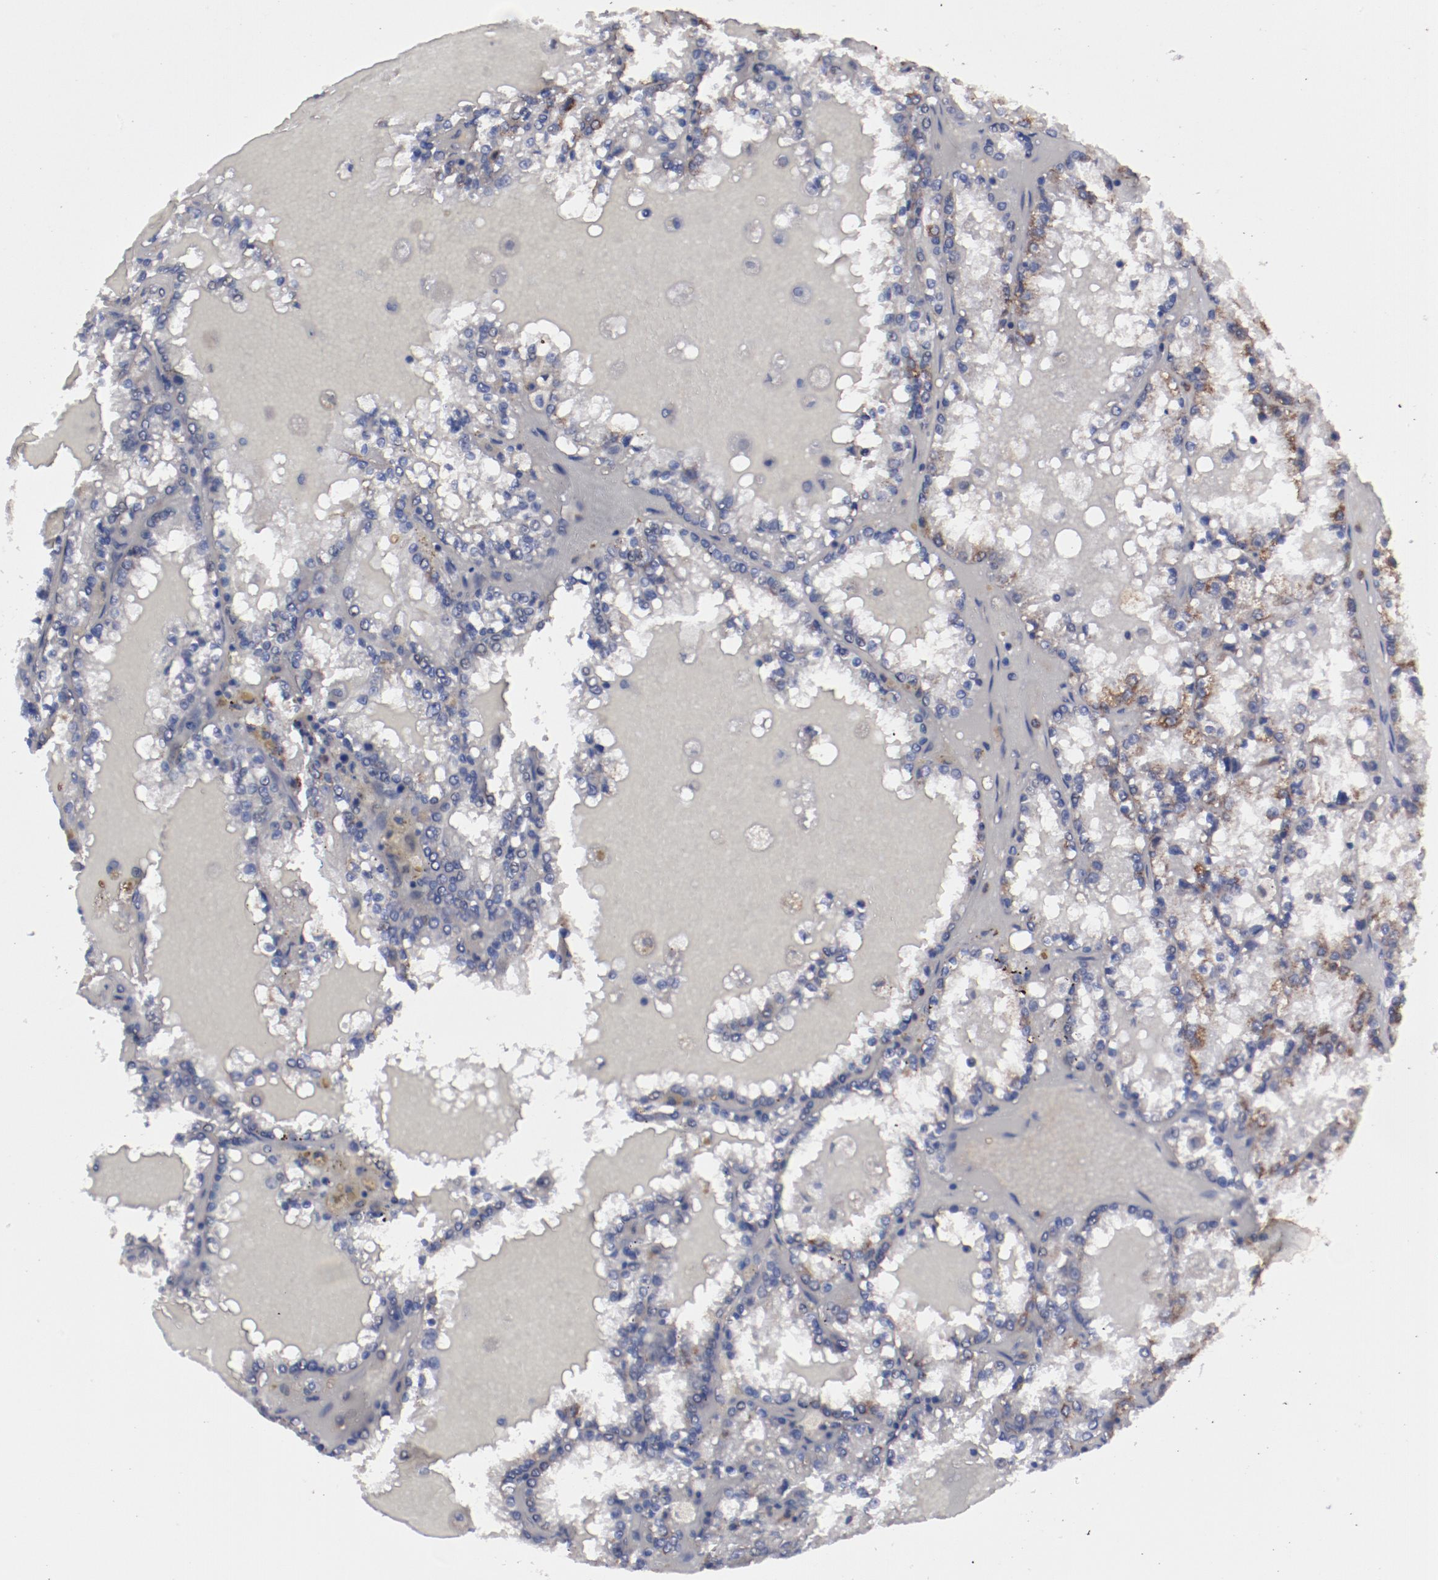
{"staining": {"intensity": "moderate", "quantity": "<25%", "location": "cytoplasmic/membranous"}, "tissue": "renal cancer", "cell_type": "Tumor cells", "image_type": "cancer", "snomed": [{"axis": "morphology", "description": "Adenocarcinoma, NOS"}, {"axis": "topography", "description": "Kidney"}], "caption": "Human renal cancer (adenocarcinoma) stained with a brown dye exhibits moderate cytoplasmic/membranous positive staining in approximately <25% of tumor cells.", "gene": "FGR", "patient": {"sex": "female", "age": 56}}